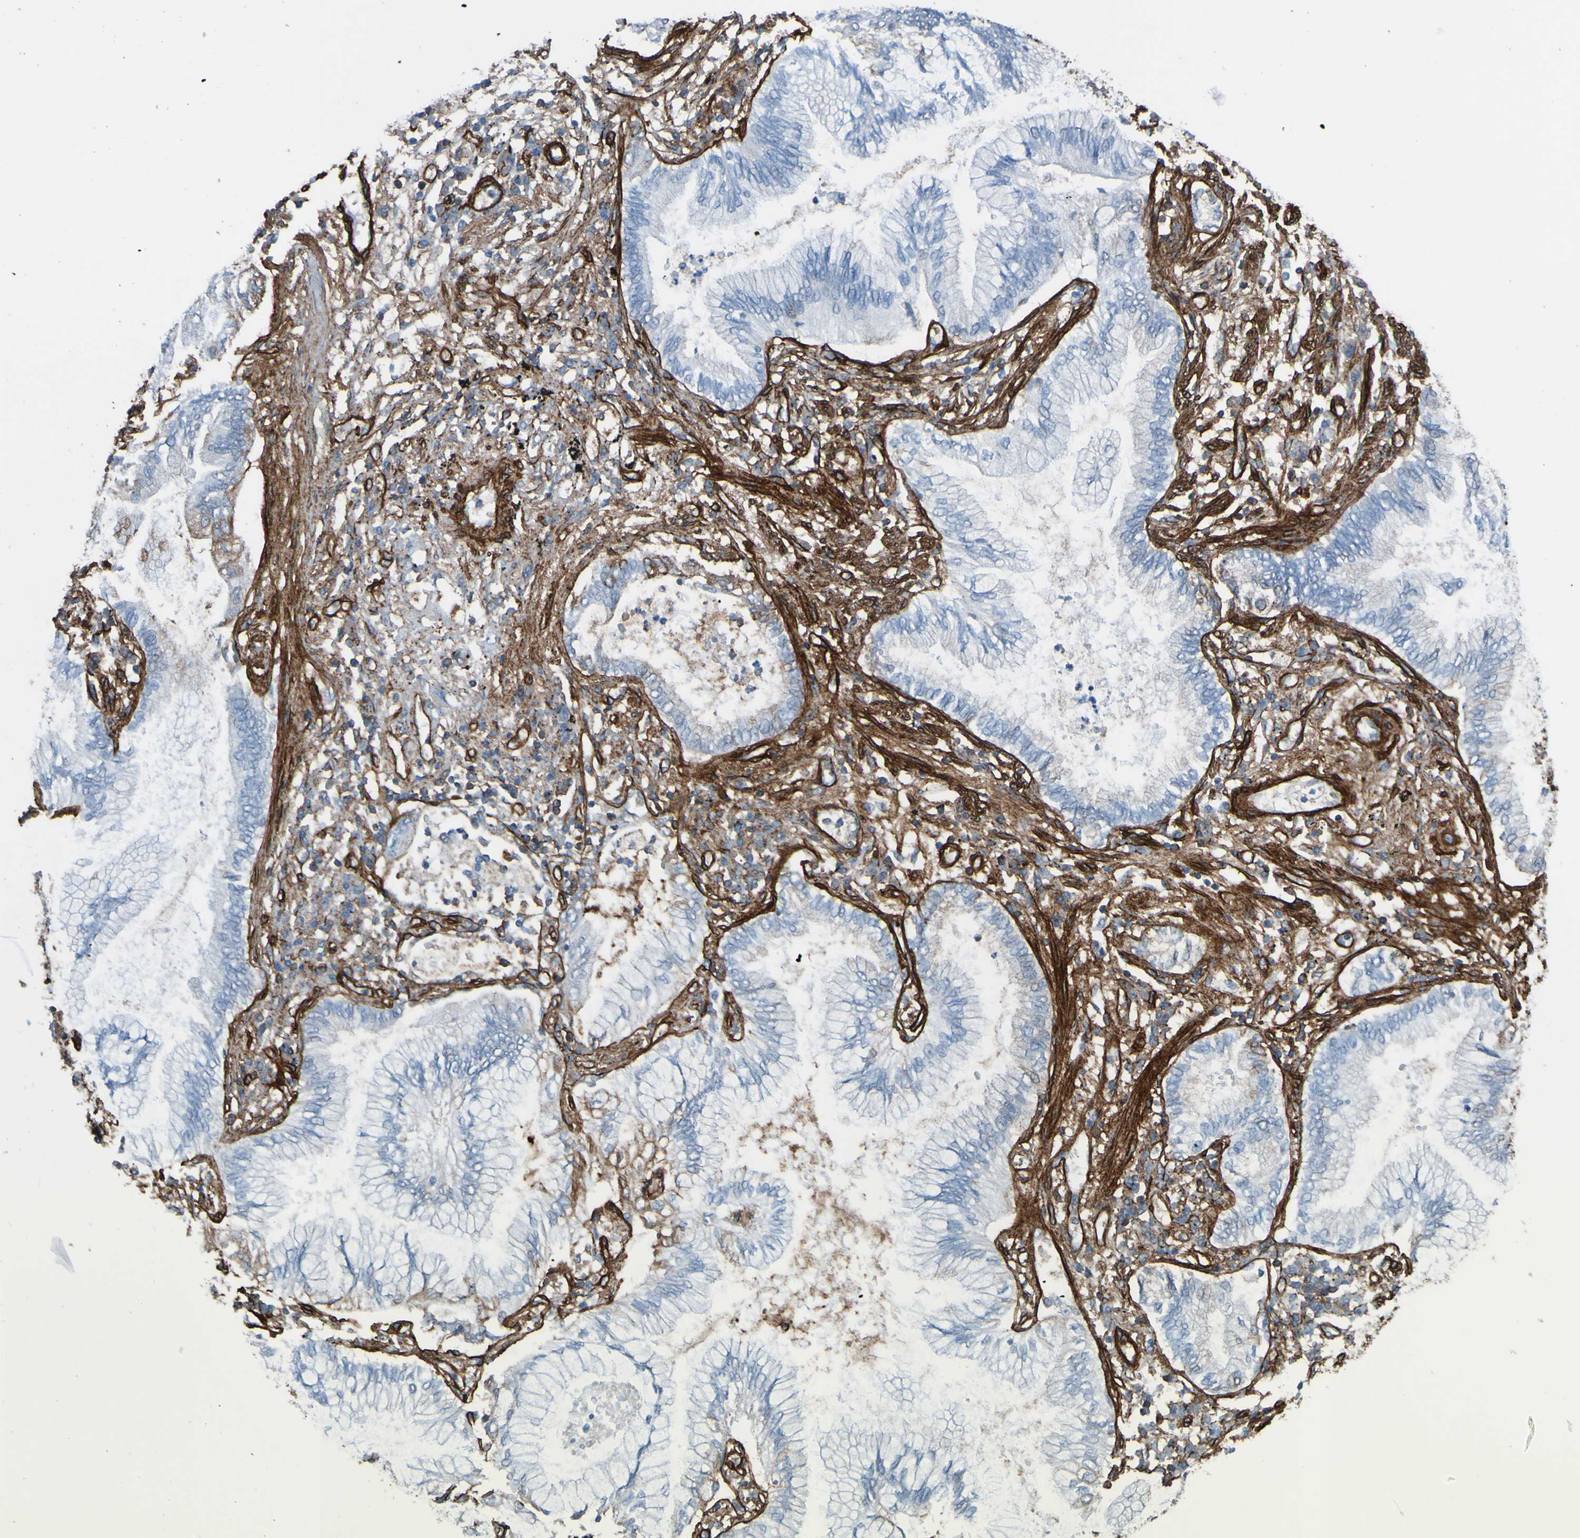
{"staining": {"intensity": "negative", "quantity": "none", "location": "none"}, "tissue": "lung cancer", "cell_type": "Tumor cells", "image_type": "cancer", "snomed": [{"axis": "morphology", "description": "Normal tissue, NOS"}, {"axis": "morphology", "description": "Adenocarcinoma, NOS"}, {"axis": "topography", "description": "Bronchus"}, {"axis": "topography", "description": "Lung"}], "caption": "The histopathology image reveals no staining of tumor cells in lung cancer. (Stains: DAB immunohistochemistry with hematoxylin counter stain, Microscopy: brightfield microscopy at high magnification).", "gene": "COL4A2", "patient": {"sex": "female", "age": 70}}